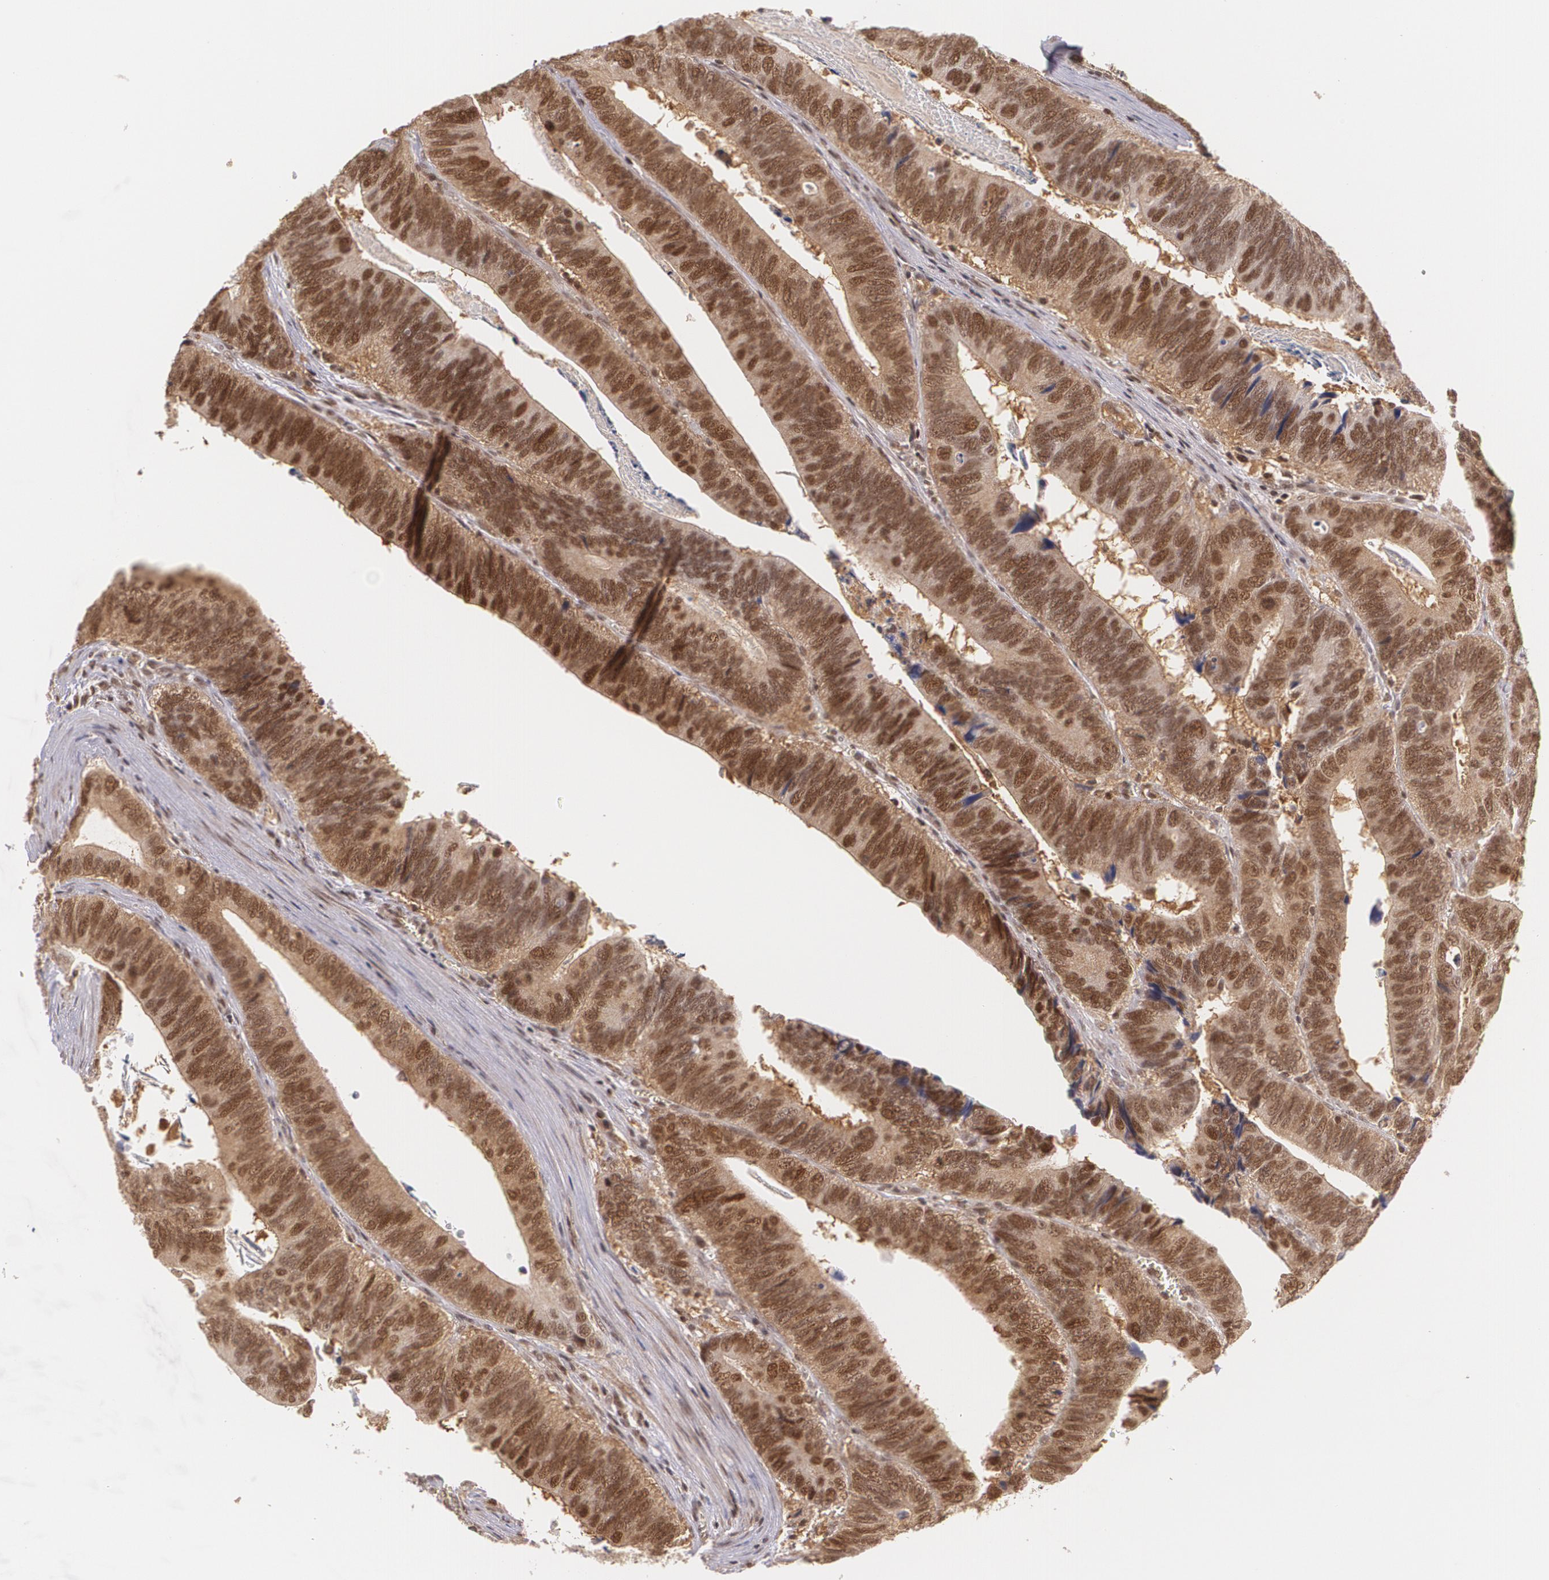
{"staining": {"intensity": "moderate", "quantity": ">75%", "location": "cytoplasmic/membranous,nuclear"}, "tissue": "colorectal cancer", "cell_type": "Tumor cells", "image_type": "cancer", "snomed": [{"axis": "morphology", "description": "Adenocarcinoma, NOS"}, {"axis": "topography", "description": "Colon"}], "caption": "Adenocarcinoma (colorectal) tissue demonstrates moderate cytoplasmic/membranous and nuclear positivity in approximately >75% of tumor cells, visualized by immunohistochemistry. The staining was performed using DAB, with brown indicating positive protein expression. Nuclei are stained blue with hematoxylin.", "gene": "CUL2", "patient": {"sex": "male", "age": 72}}